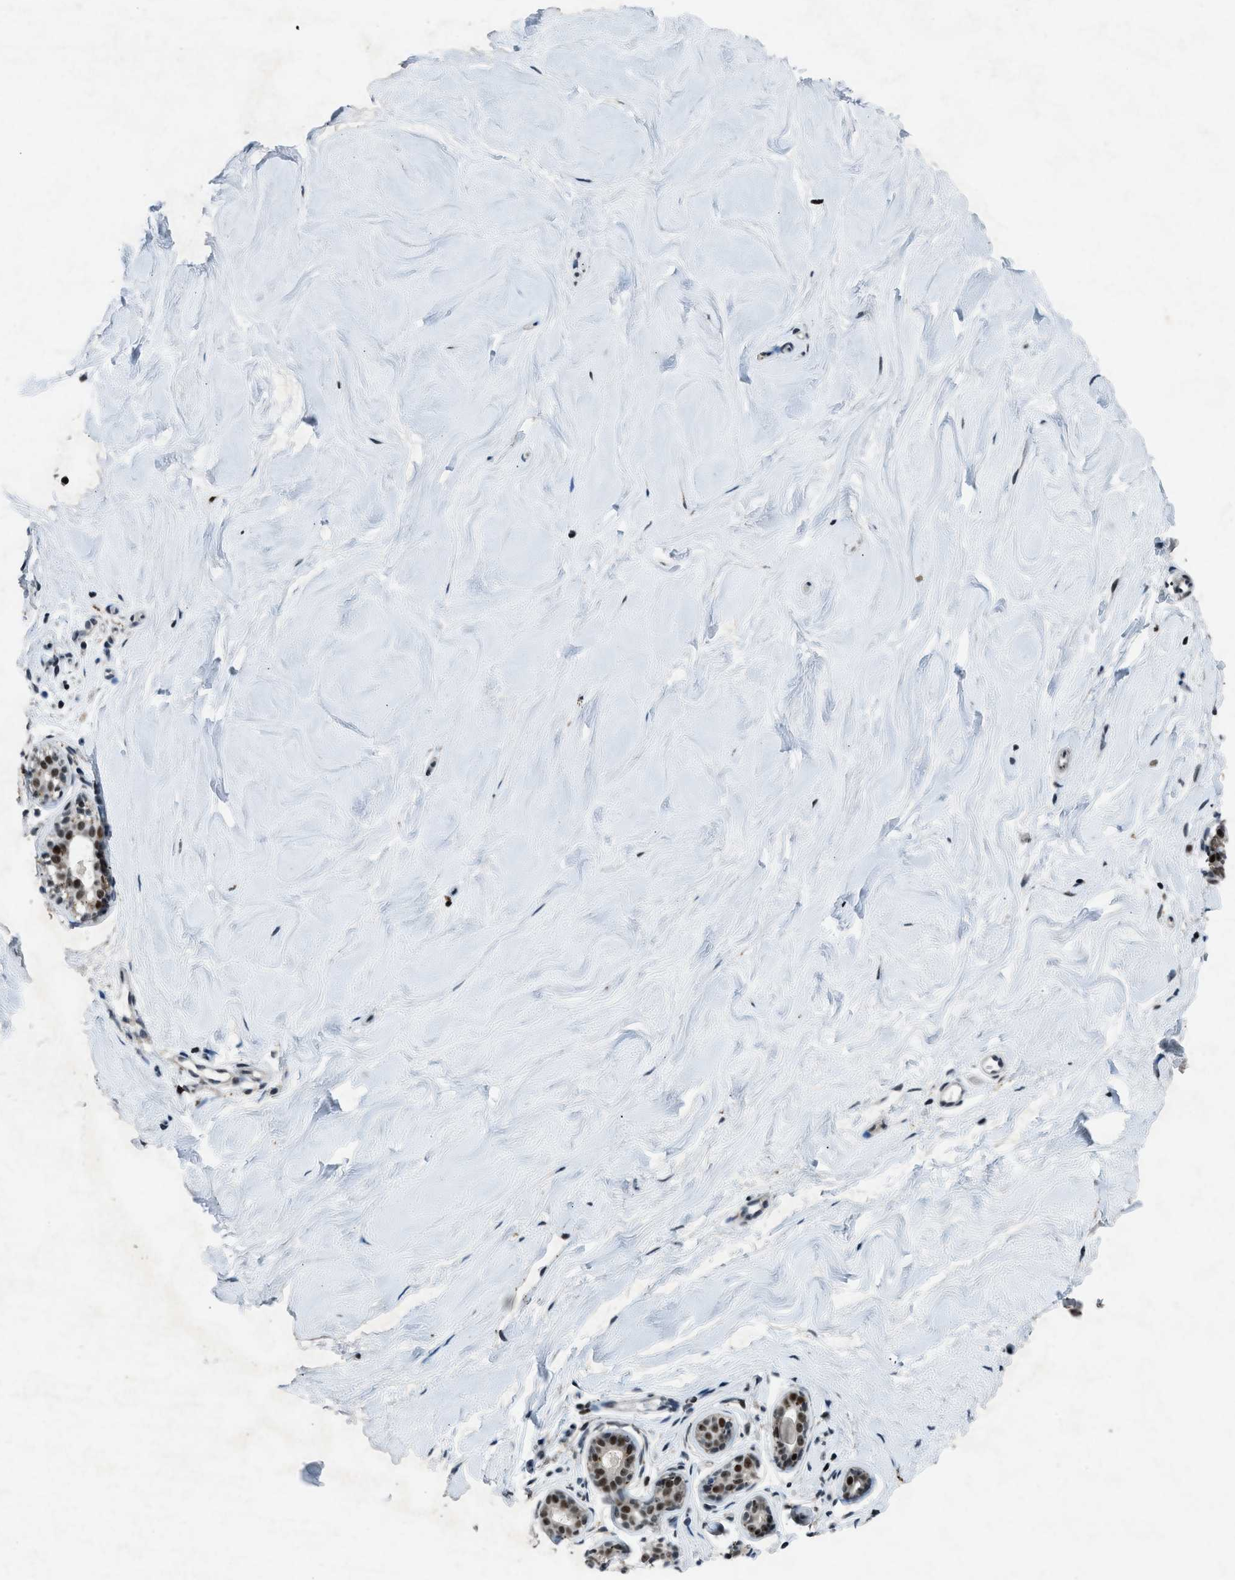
{"staining": {"intensity": "negative", "quantity": "none", "location": "none"}, "tissue": "breast", "cell_type": "Adipocytes", "image_type": "normal", "snomed": [{"axis": "morphology", "description": "Normal tissue, NOS"}, {"axis": "topography", "description": "Breast"}], "caption": "IHC micrograph of normal breast: breast stained with DAB (3,3'-diaminobenzidine) reveals no significant protein staining in adipocytes.", "gene": "ADCY1", "patient": {"sex": "female", "age": 22}}